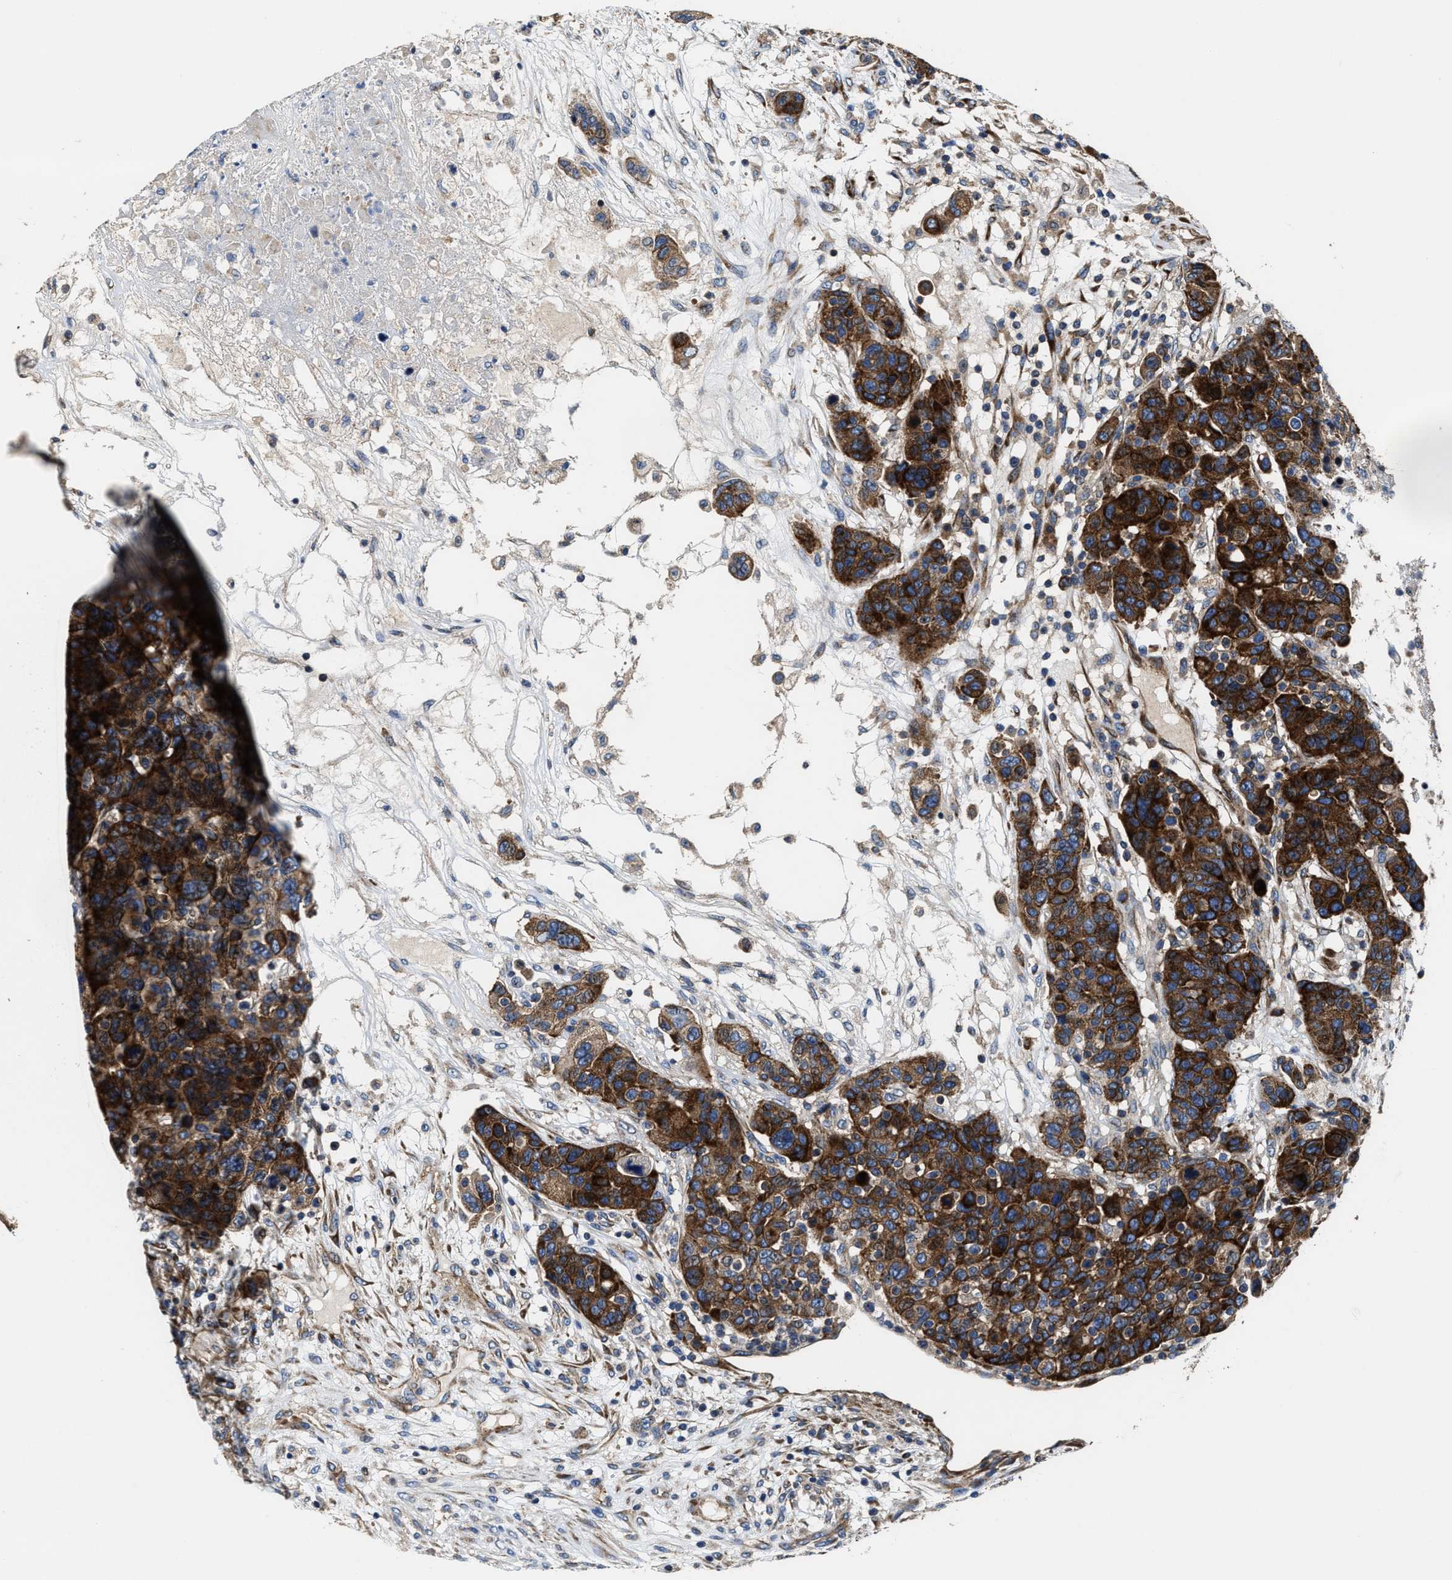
{"staining": {"intensity": "strong", "quantity": ">75%", "location": "cytoplasmic/membranous"}, "tissue": "breast cancer", "cell_type": "Tumor cells", "image_type": "cancer", "snomed": [{"axis": "morphology", "description": "Duct carcinoma"}, {"axis": "topography", "description": "Breast"}], "caption": "Tumor cells demonstrate strong cytoplasmic/membranous expression in approximately >75% of cells in breast cancer.", "gene": "PTAR1", "patient": {"sex": "female", "age": 37}}